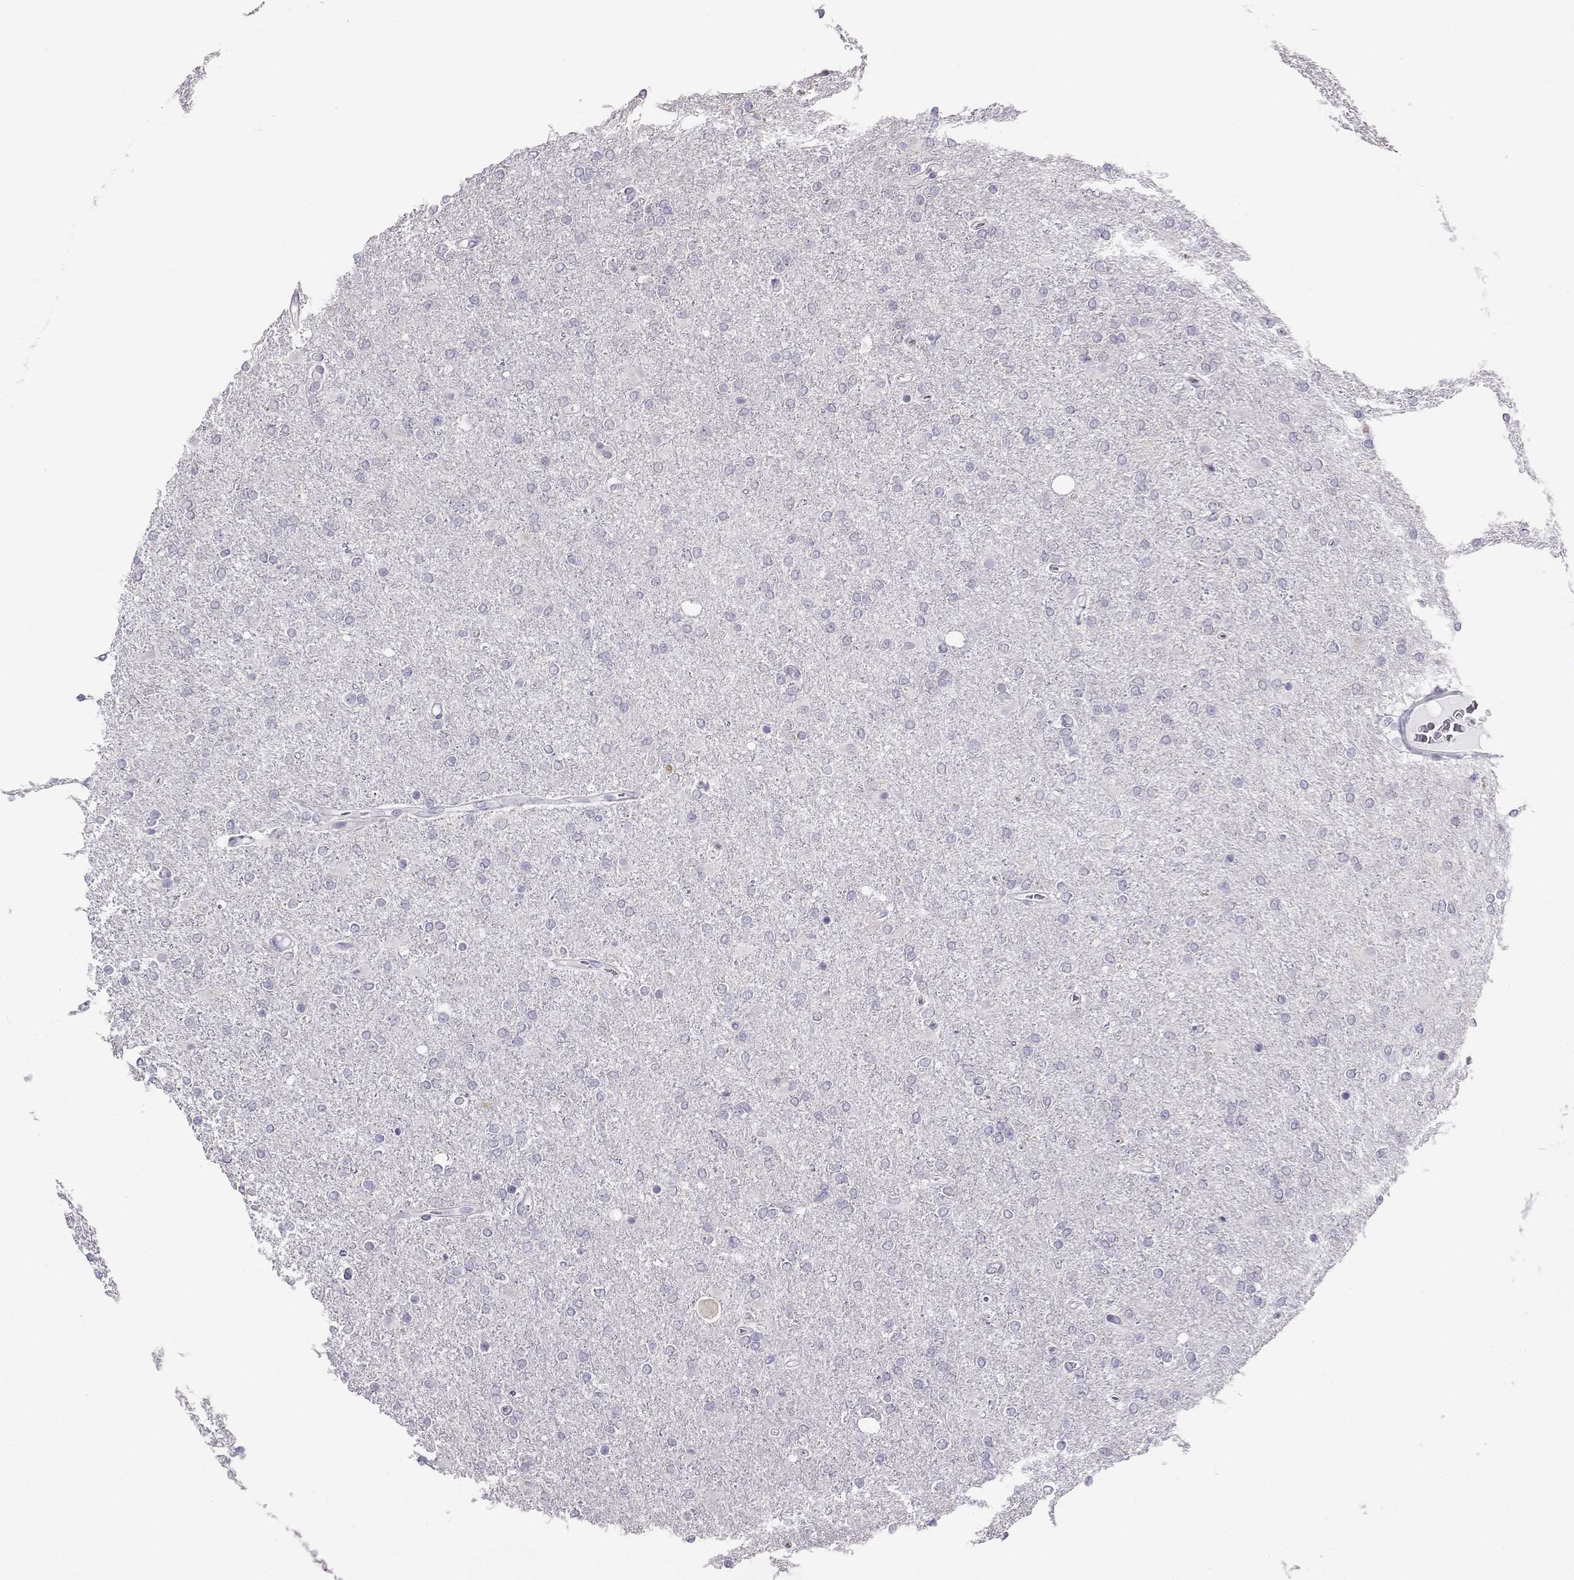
{"staining": {"intensity": "negative", "quantity": "none", "location": "none"}, "tissue": "glioma", "cell_type": "Tumor cells", "image_type": "cancer", "snomed": [{"axis": "morphology", "description": "Glioma, malignant, High grade"}, {"axis": "topography", "description": "Cerebral cortex"}], "caption": "A micrograph of human glioma is negative for staining in tumor cells.", "gene": "AVP", "patient": {"sex": "male", "age": 70}}